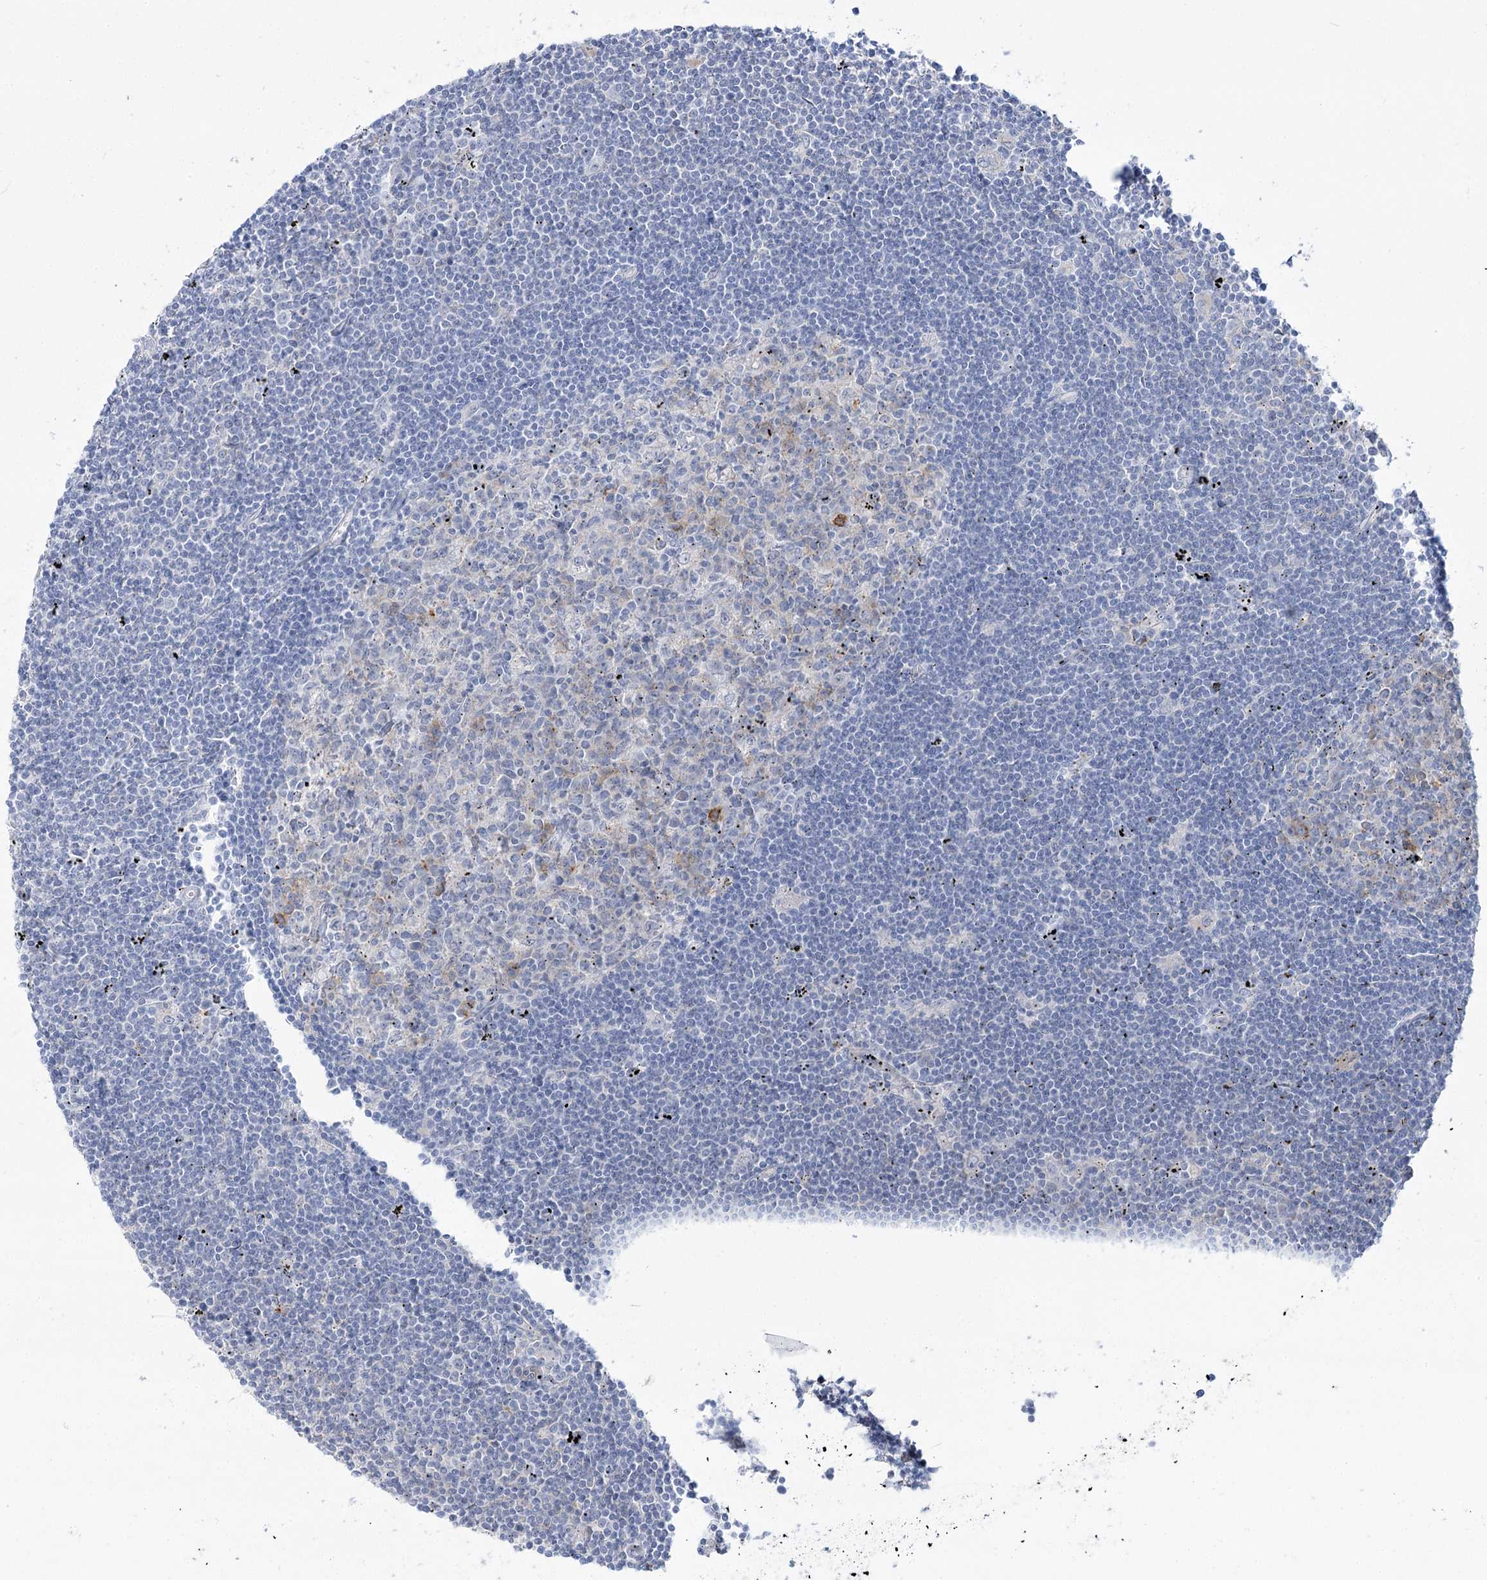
{"staining": {"intensity": "negative", "quantity": "none", "location": "none"}, "tissue": "lymphoma", "cell_type": "Tumor cells", "image_type": "cancer", "snomed": [{"axis": "morphology", "description": "Malignant lymphoma, non-Hodgkin's type, Low grade"}, {"axis": "topography", "description": "Spleen"}], "caption": "Lymphoma was stained to show a protein in brown. There is no significant expression in tumor cells. The staining was performed using DAB to visualize the protein expression in brown, while the nuclei were stained in blue with hematoxylin (Magnification: 20x).", "gene": "SUOX", "patient": {"sex": "male", "age": 76}}